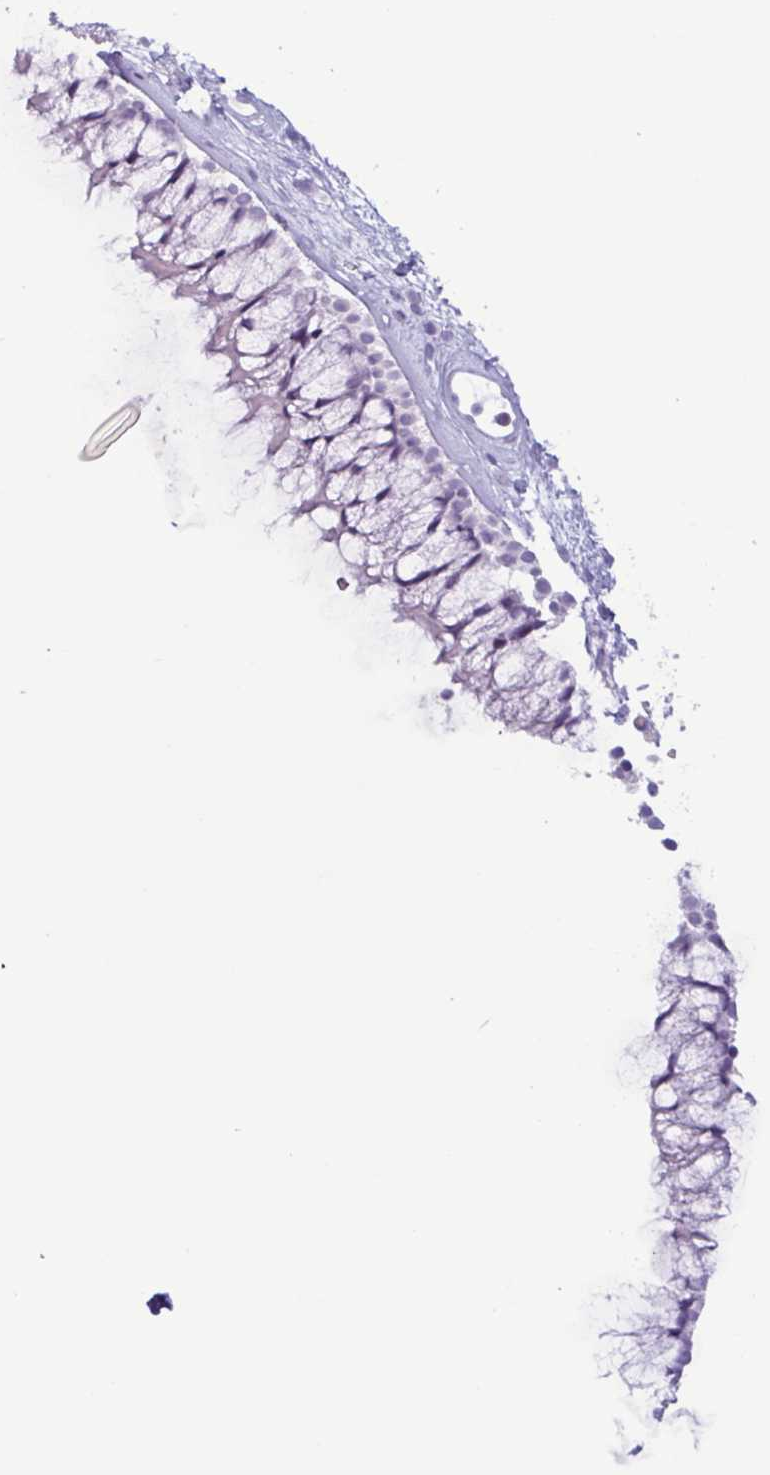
{"staining": {"intensity": "negative", "quantity": "none", "location": "none"}, "tissue": "nasopharynx", "cell_type": "Respiratory epithelial cells", "image_type": "normal", "snomed": [{"axis": "morphology", "description": "Normal tissue, NOS"}, {"axis": "topography", "description": "Nasopharynx"}], "caption": "IHC image of benign nasopharynx stained for a protein (brown), which displays no expression in respiratory epithelial cells.", "gene": "LTF", "patient": {"sex": "female", "age": 75}}